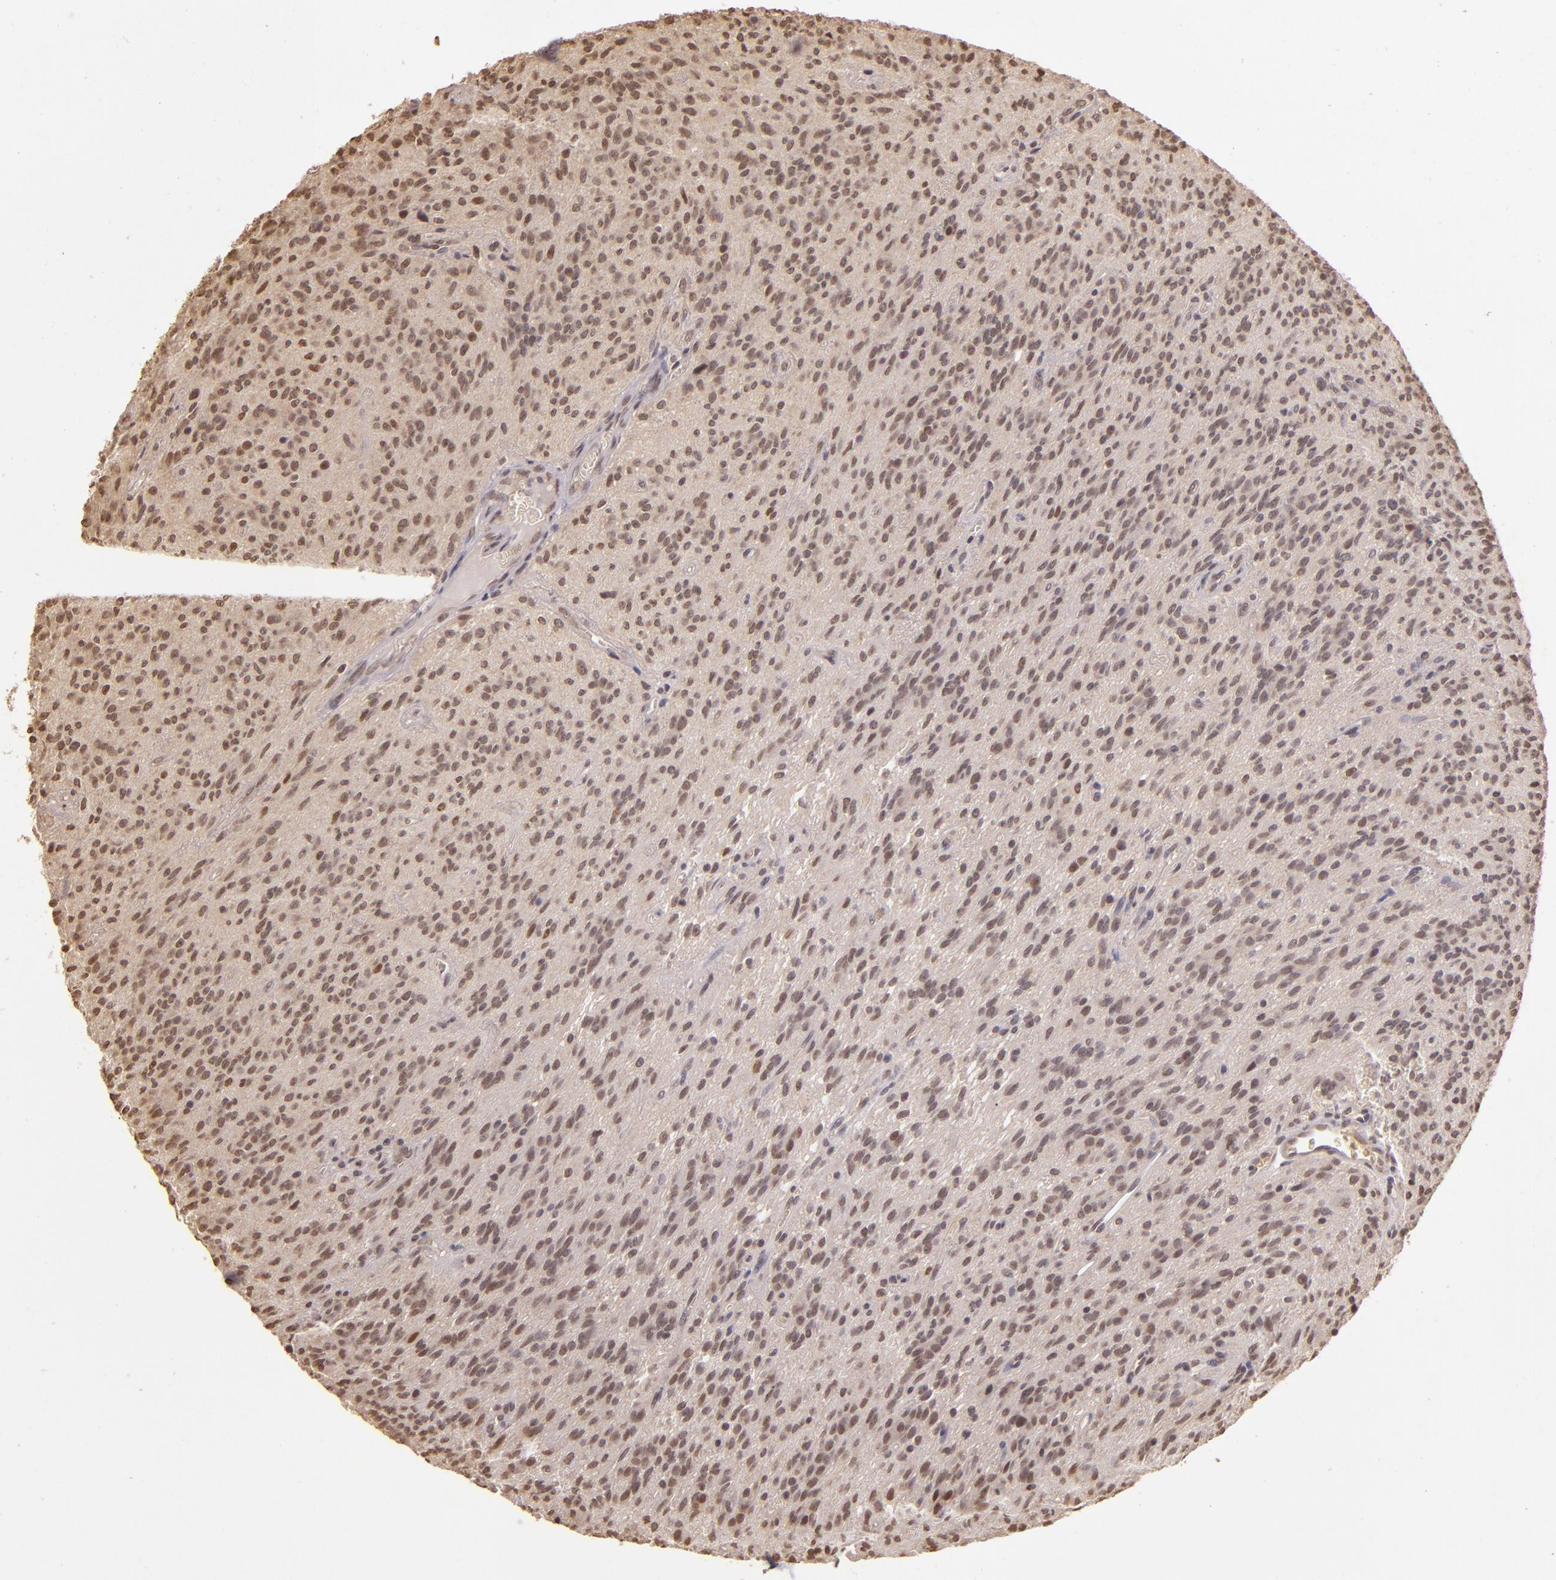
{"staining": {"intensity": "weak", "quantity": ">75%", "location": "cytoplasmic/membranous,nuclear"}, "tissue": "glioma", "cell_type": "Tumor cells", "image_type": "cancer", "snomed": [{"axis": "morphology", "description": "Glioma, malignant, Low grade"}, {"axis": "topography", "description": "Brain"}], "caption": "Immunohistochemical staining of glioma demonstrates weak cytoplasmic/membranous and nuclear protein positivity in about >75% of tumor cells. The protein is stained brown, and the nuclei are stained in blue (DAB IHC with brightfield microscopy, high magnification).", "gene": "CUL1", "patient": {"sex": "female", "age": 15}}